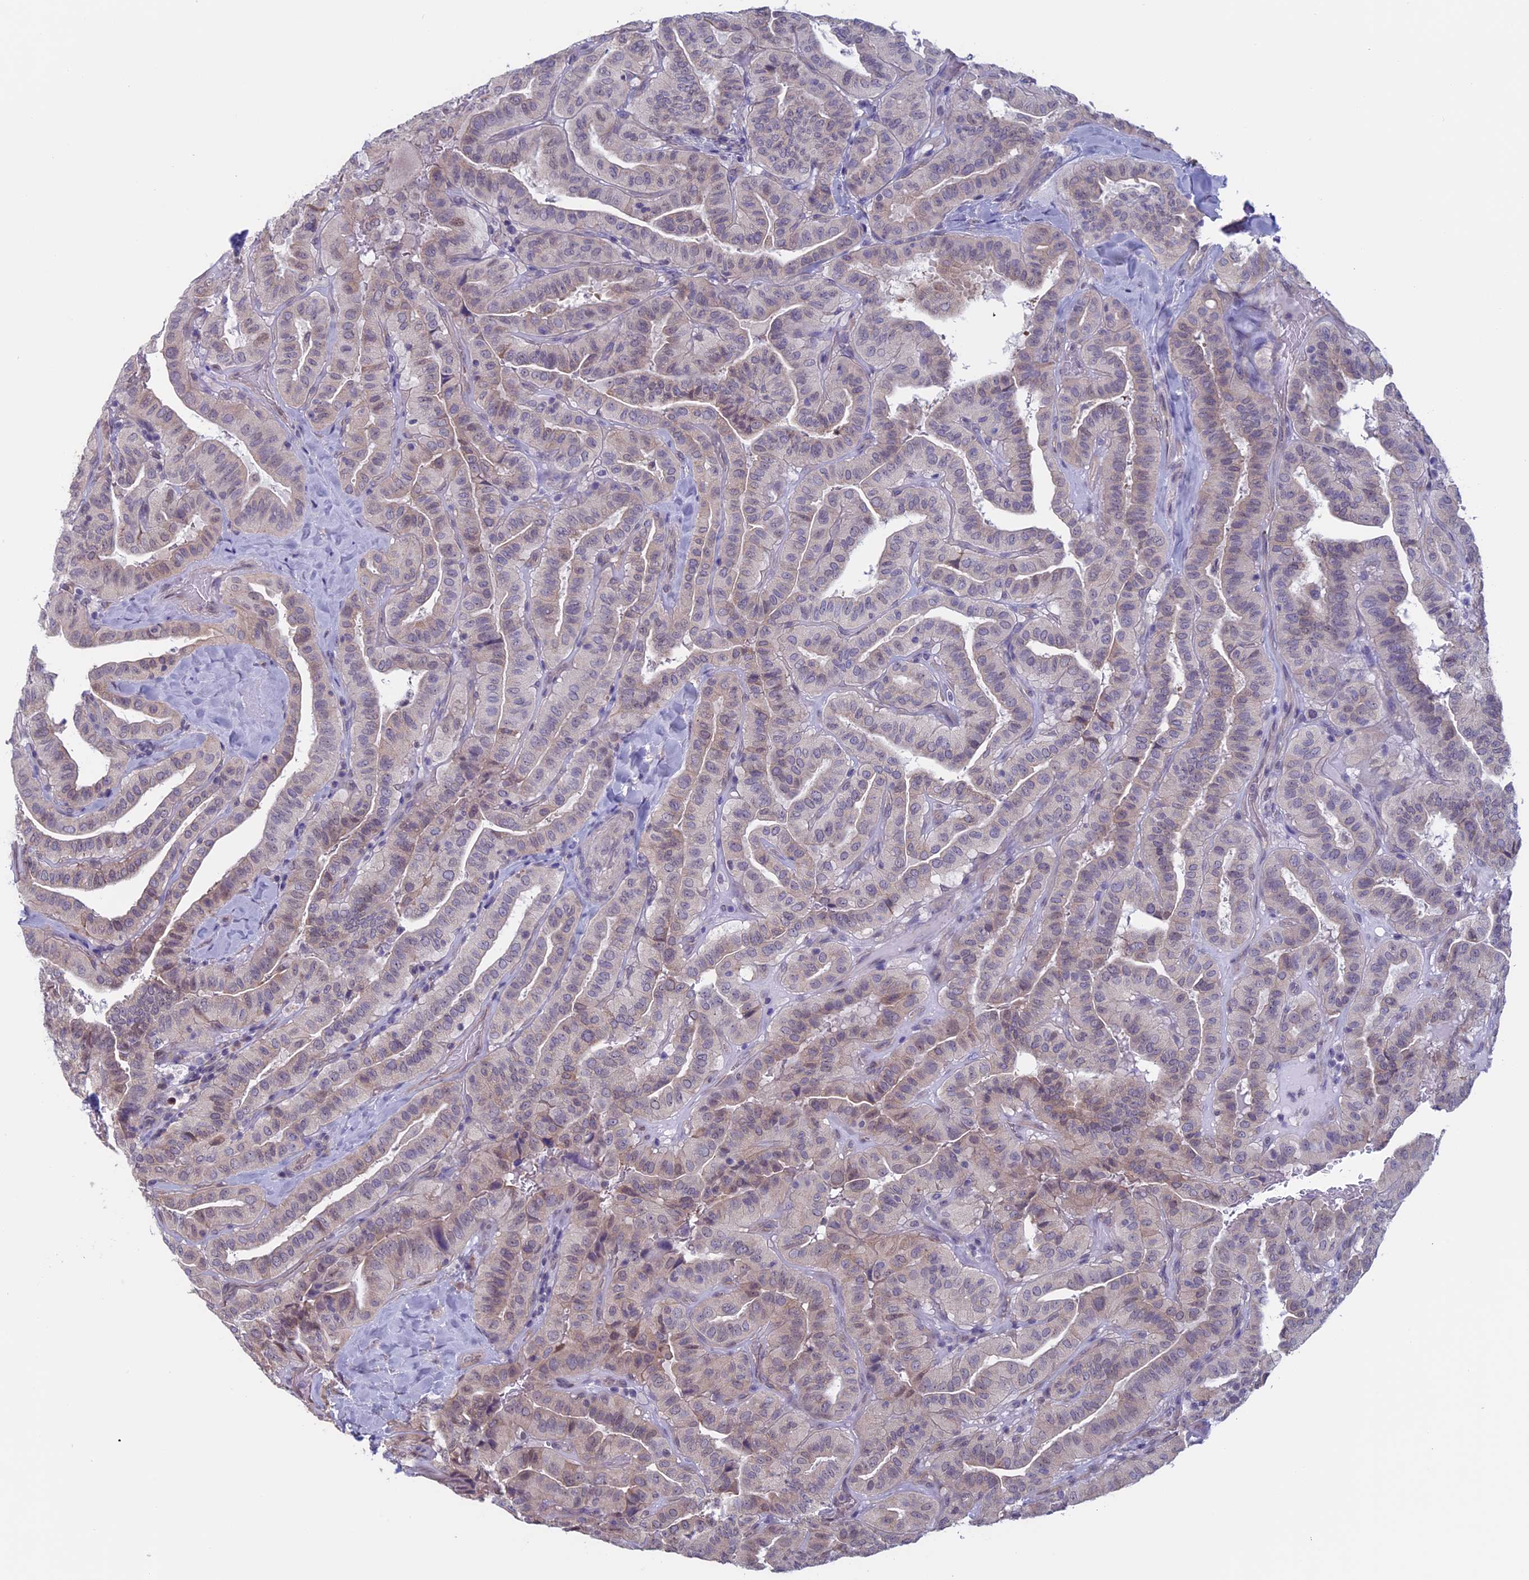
{"staining": {"intensity": "weak", "quantity": "25%-75%", "location": "cytoplasmic/membranous,nuclear"}, "tissue": "thyroid cancer", "cell_type": "Tumor cells", "image_type": "cancer", "snomed": [{"axis": "morphology", "description": "Papillary adenocarcinoma, NOS"}, {"axis": "topography", "description": "Thyroid gland"}], "caption": "Immunohistochemical staining of human thyroid cancer displays weak cytoplasmic/membranous and nuclear protein positivity in about 25%-75% of tumor cells.", "gene": "SLC1A6", "patient": {"sex": "male", "age": 77}}